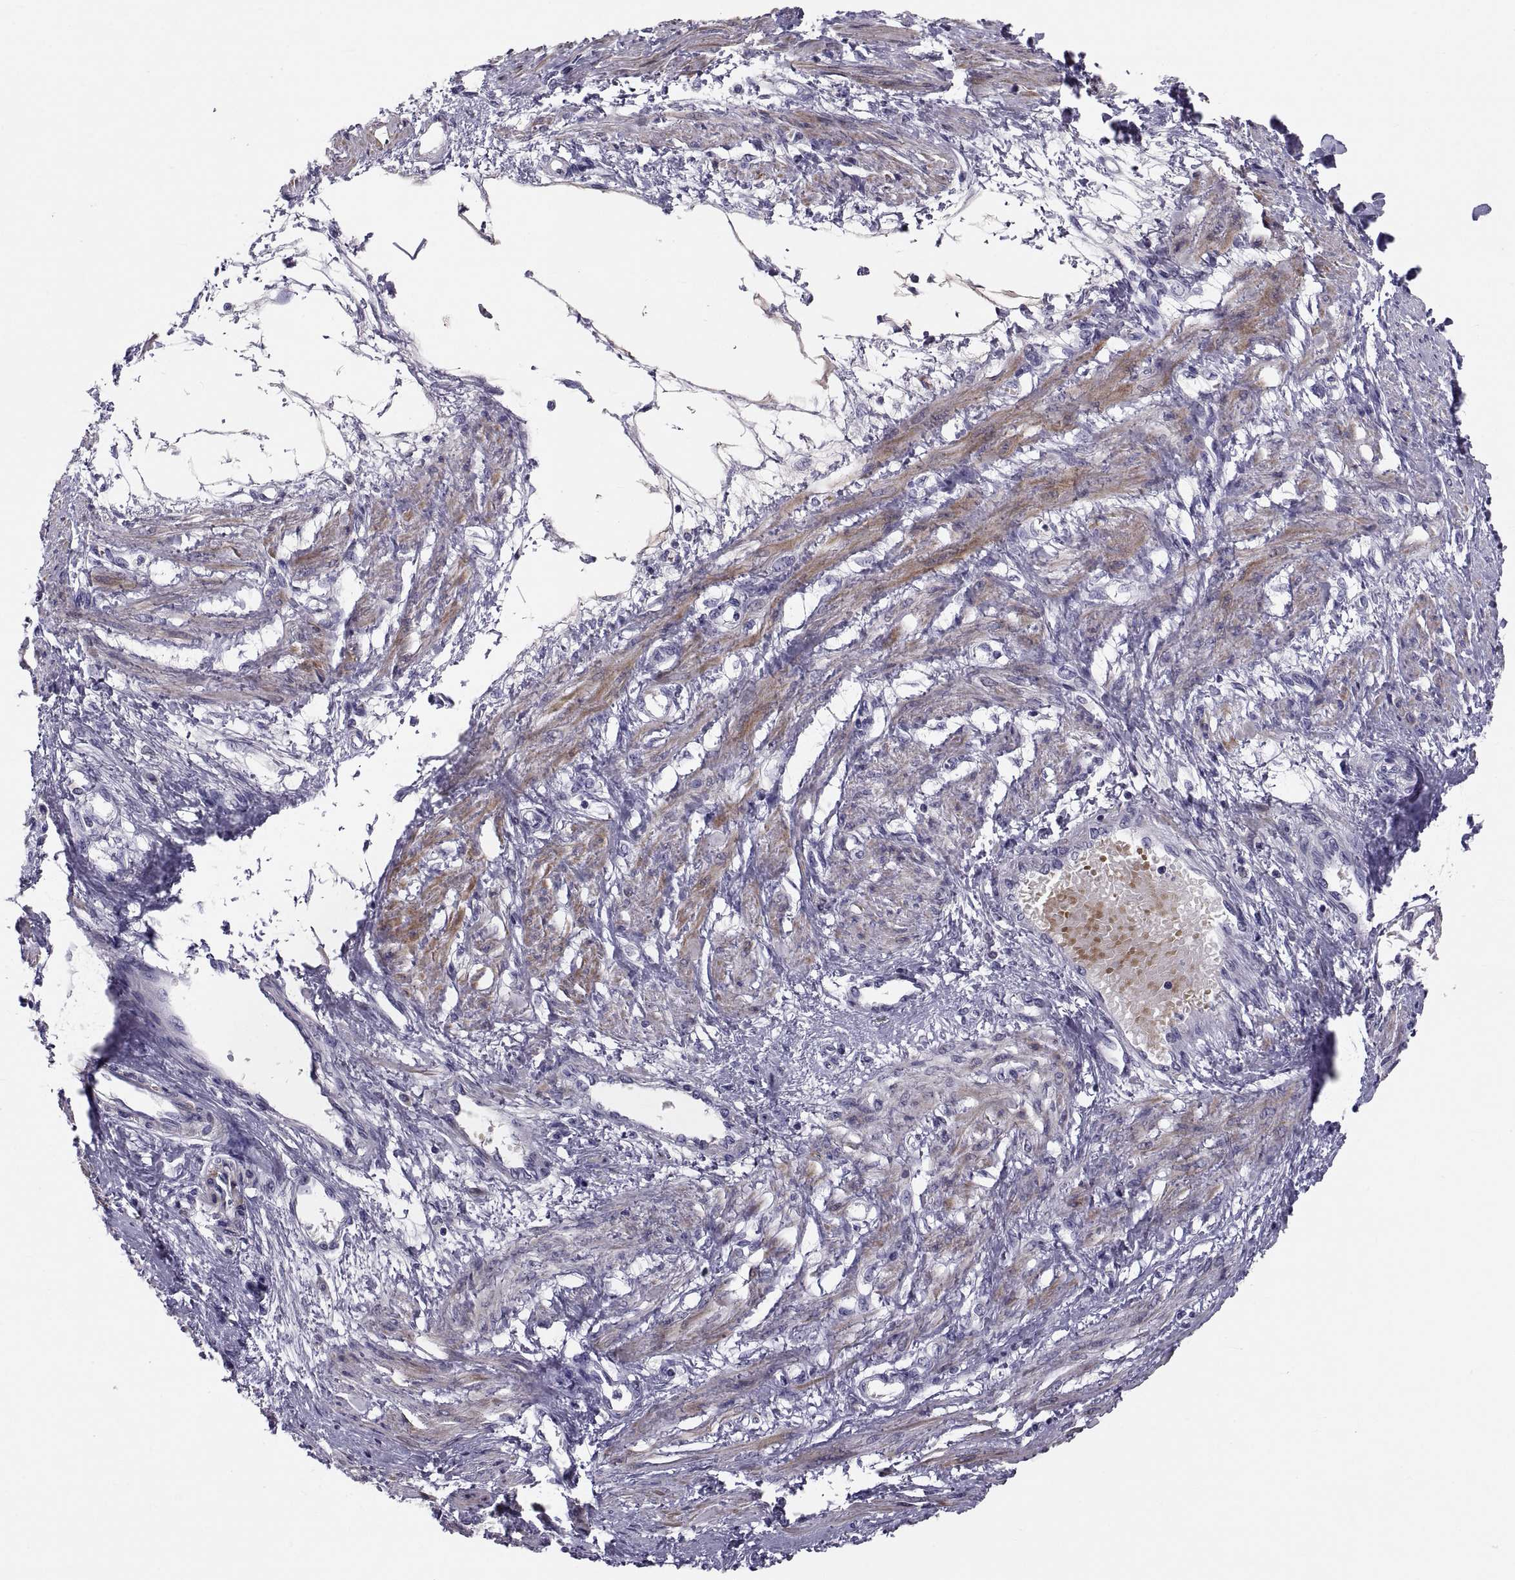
{"staining": {"intensity": "moderate", "quantity": "25%-75%", "location": "cytoplasmic/membranous"}, "tissue": "smooth muscle", "cell_type": "Smooth muscle cells", "image_type": "normal", "snomed": [{"axis": "morphology", "description": "Normal tissue, NOS"}, {"axis": "topography", "description": "Smooth muscle"}, {"axis": "topography", "description": "Uterus"}], "caption": "Brown immunohistochemical staining in normal human smooth muscle demonstrates moderate cytoplasmic/membranous positivity in approximately 25%-75% of smooth muscle cells.", "gene": "PDZRN4", "patient": {"sex": "female", "age": 39}}